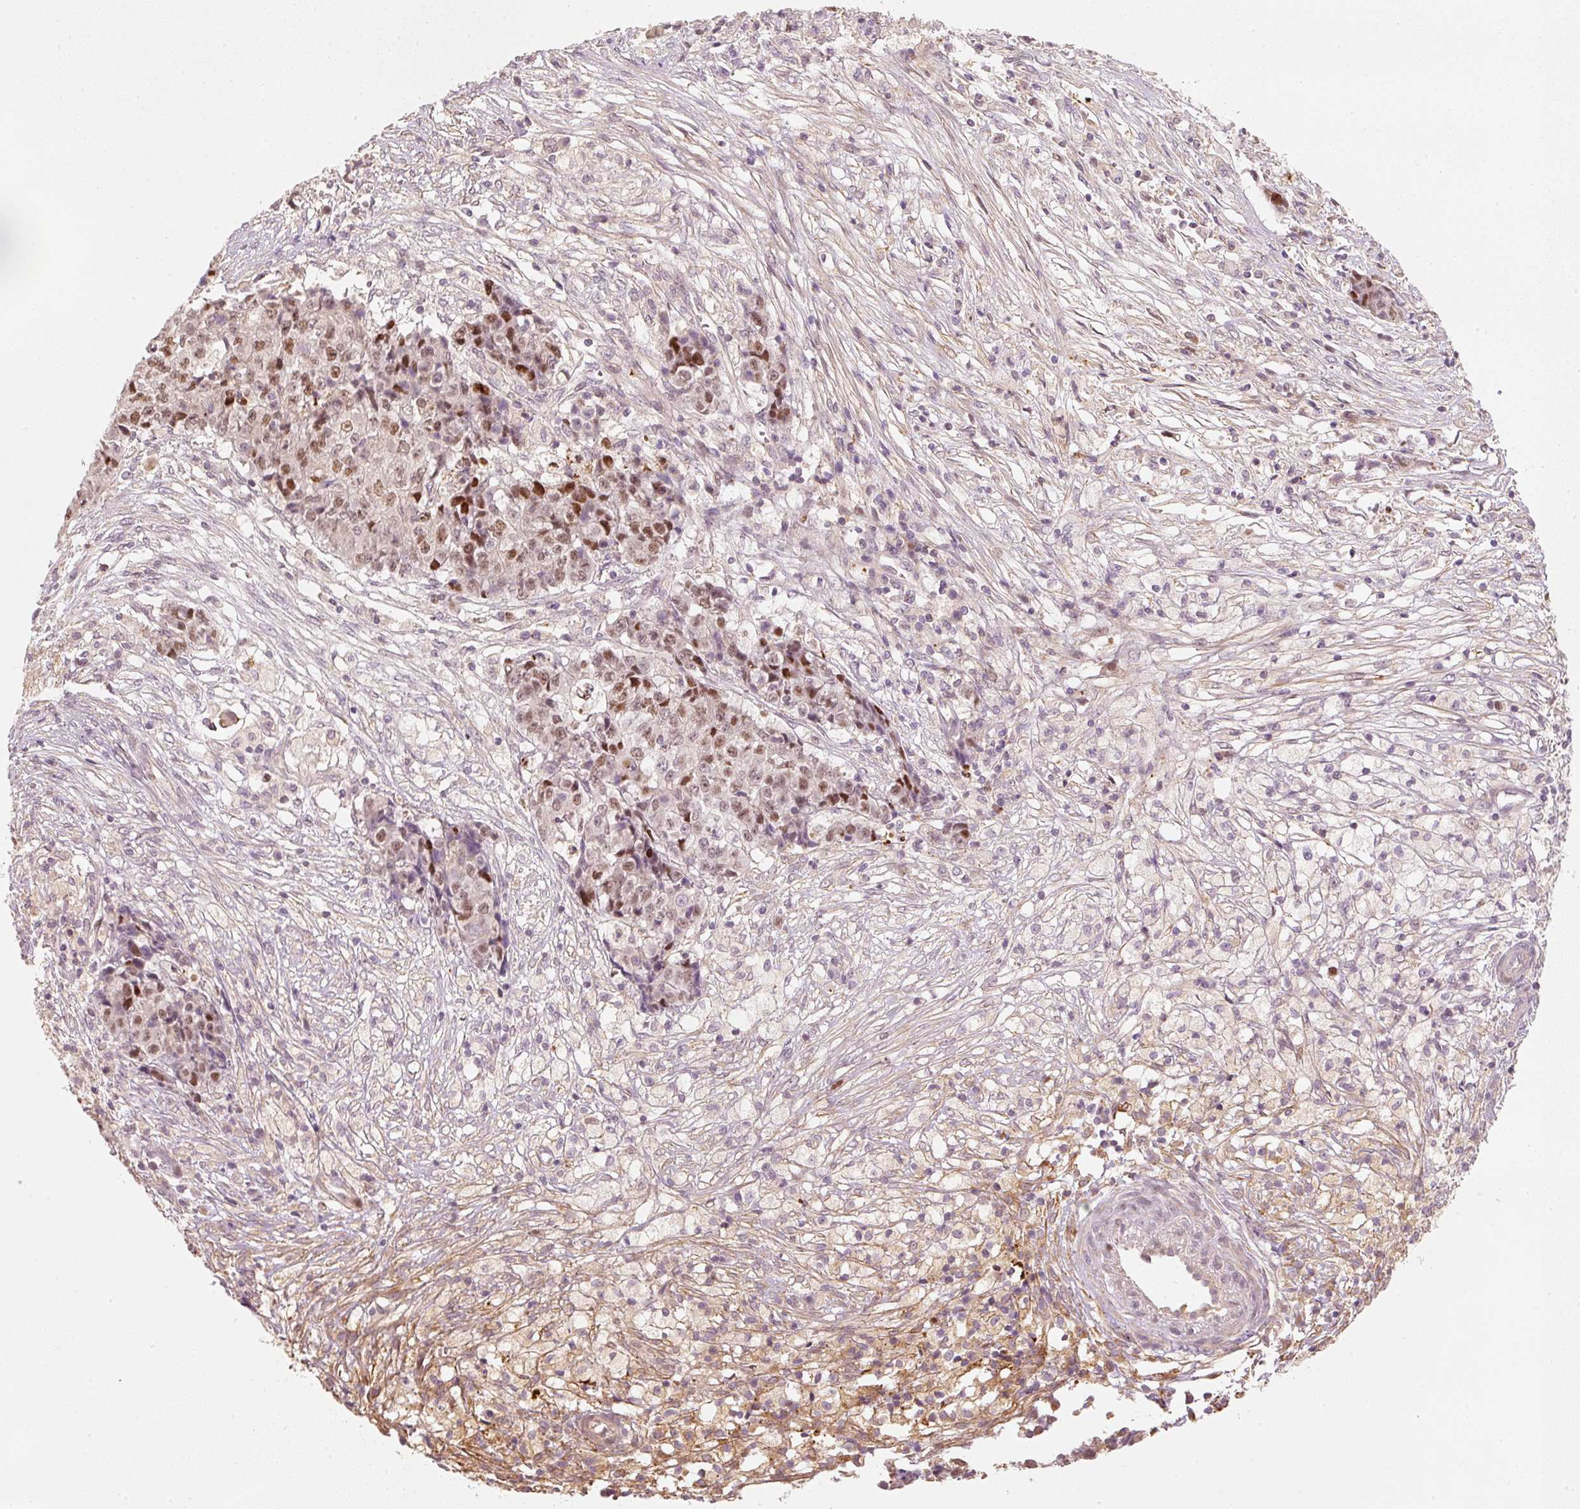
{"staining": {"intensity": "moderate", "quantity": ">75%", "location": "nuclear"}, "tissue": "ovarian cancer", "cell_type": "Tumor cells", "image_type": "cancer", "snomed": [{"axis": "morphology", "description": "Carcinoma, endometroid"}, {"axis": "topography", "description": "Ovary"}], "caption": "Immunohistochemical staining of human ovarian endometroid carcinoma demonstrates medium levels of moderate nuclear protein staining in approximately >75% of tumor cells. The staining is performed using DAB (3,3'-diaminobenzidine) brown chromogen to label protein expression. The nuclei are counter-stained blue using hematoxylin.", "gene": "TREX2", "patient": {"sex": "female", "age": 42}}